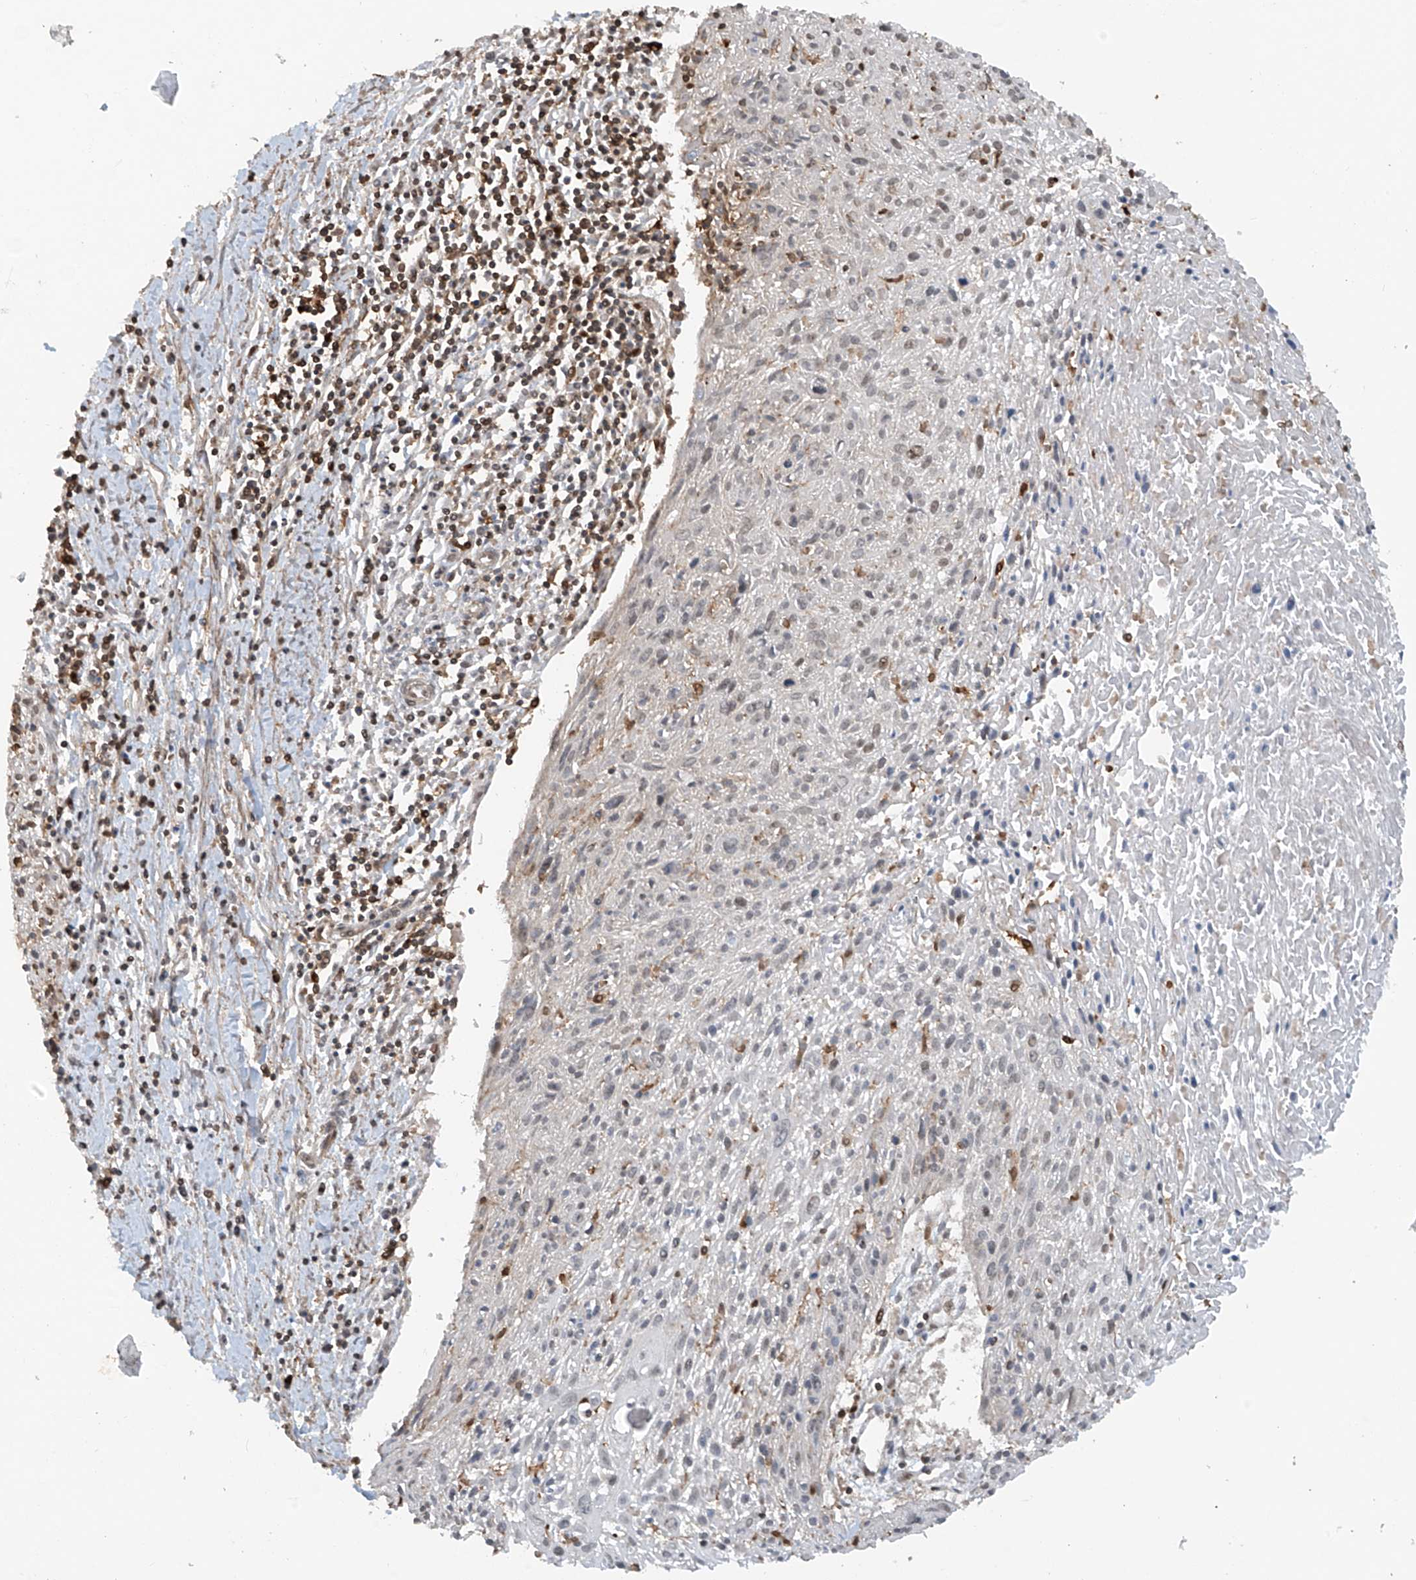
{"staining": {"intensity": "negative", "quantity": "none", "location": "none"}, "tissue": "cervical cancer", "cell_type": "Tumor cells", "image_type": "cancer", "snomed": [{"axis": "morphology", "description": "Squamous cell carcinoma, NOS"}, {"axis": "topography", "description": "Cervix"}], "caption": "Human cervical cancer (squamous cell carcinoma) stained for a protein using immunohistochemistry exhibits no staining in tumor cells.", "gene": "REPIN1", "patient": {"sex": "female", "age": 51}}